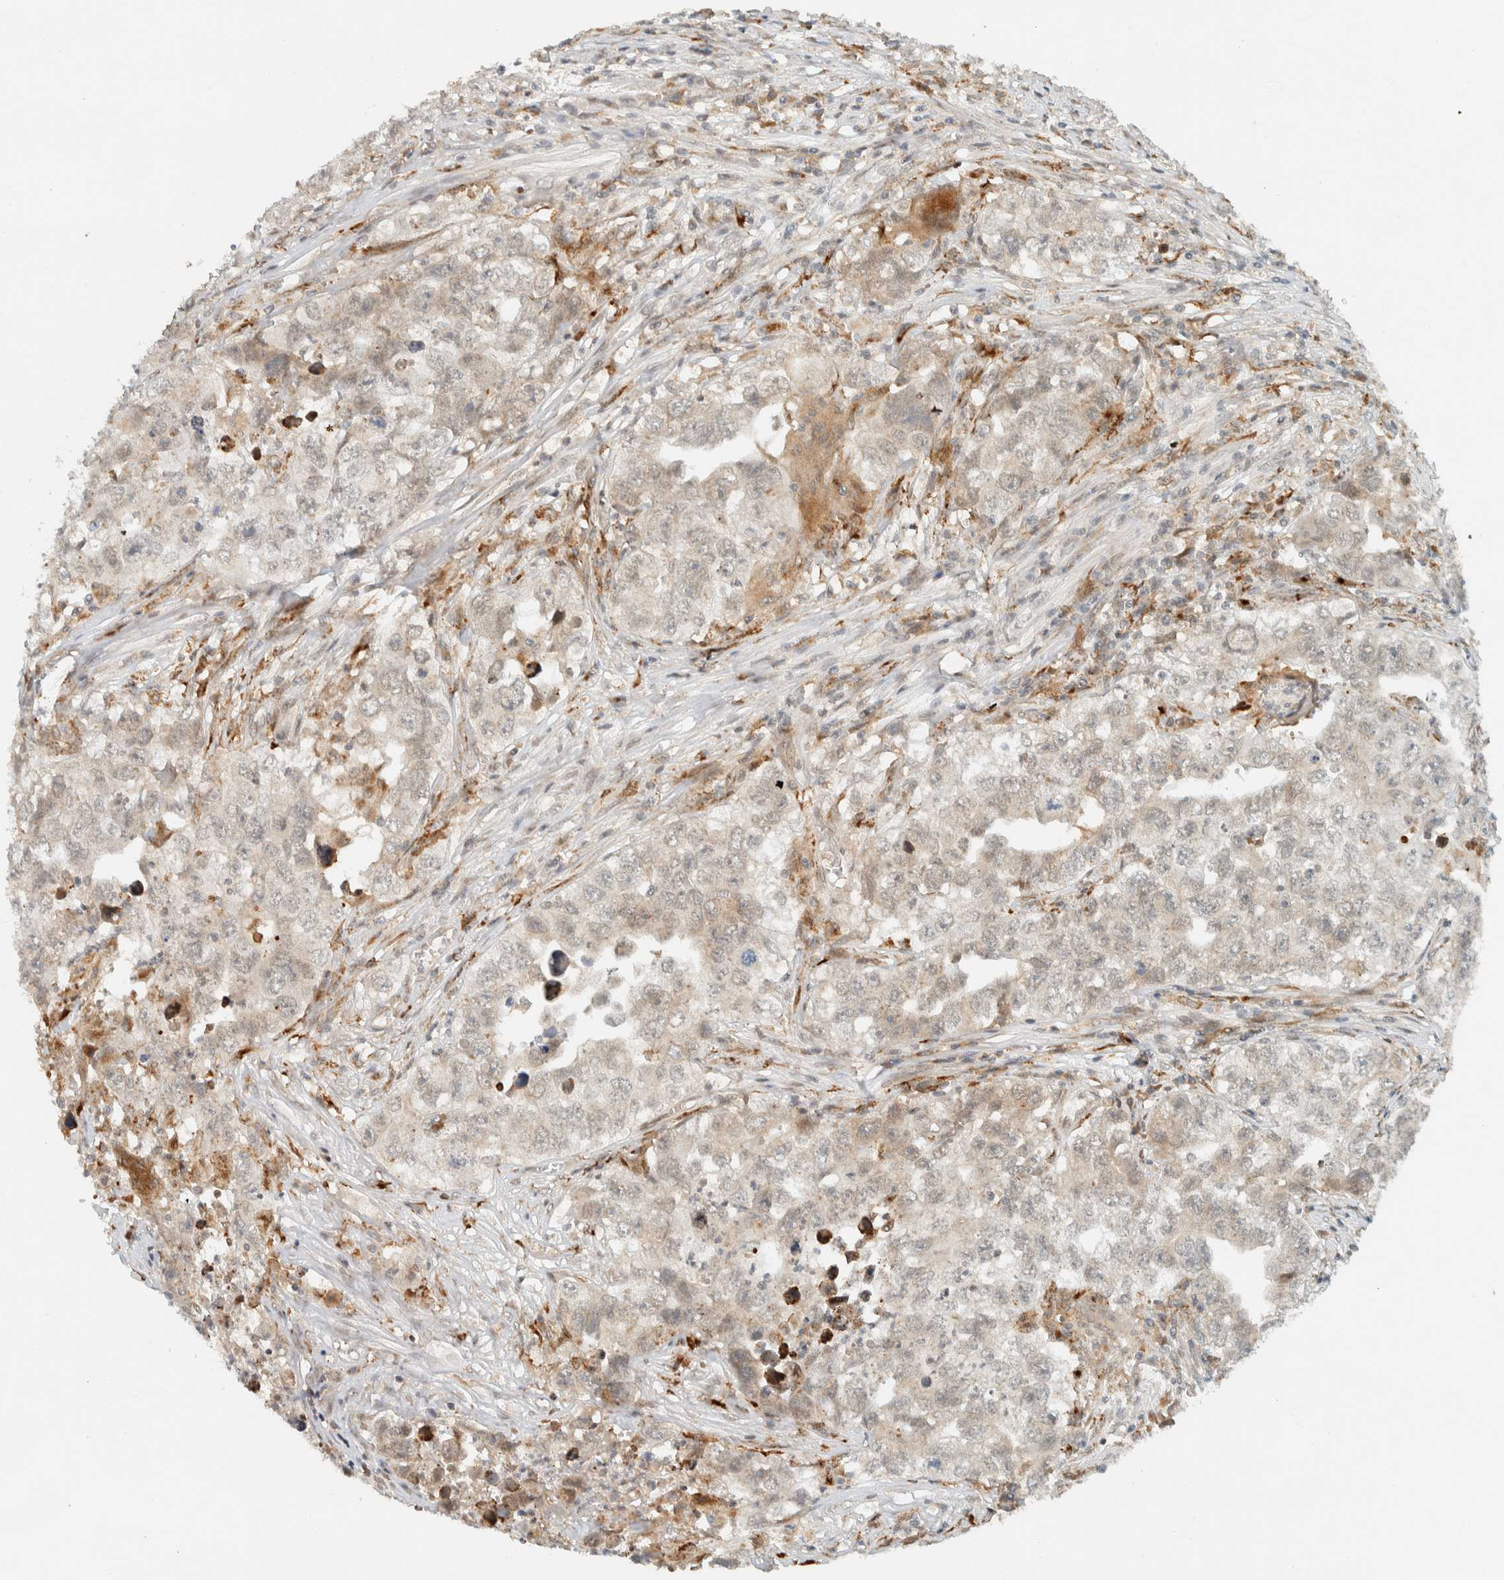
{"staining": {"intensity": "weak", "quantity": "<25%", "location": "cytoplasmic/membranous"}, "tissue": "testis cancer", "cell_type": "Tumor cells", "image_type": "cancer", "snomed": [{"axis": "morphology", "description": "Seminoma, NOS"}, {"axis": "morphology", "description": "Carcinoma, Embryonal, NOS"}, {"axis": "topography", "description": "Testis"}], "caption": "A high-resolution micrograph shows immunohistochemistry staining of testis cancer (embryonal carcinoma), which shows no significant positivity in tumor cells. Brightfield microscopy of immunohistochemistry (IHC) stained with DAB (3,3'-diaminobenzidine) (brown) and hematoxylin (blue), captured at high magnification.", "gene": "ITPRID1", "patient": {"sex": "male", "age": 43}}